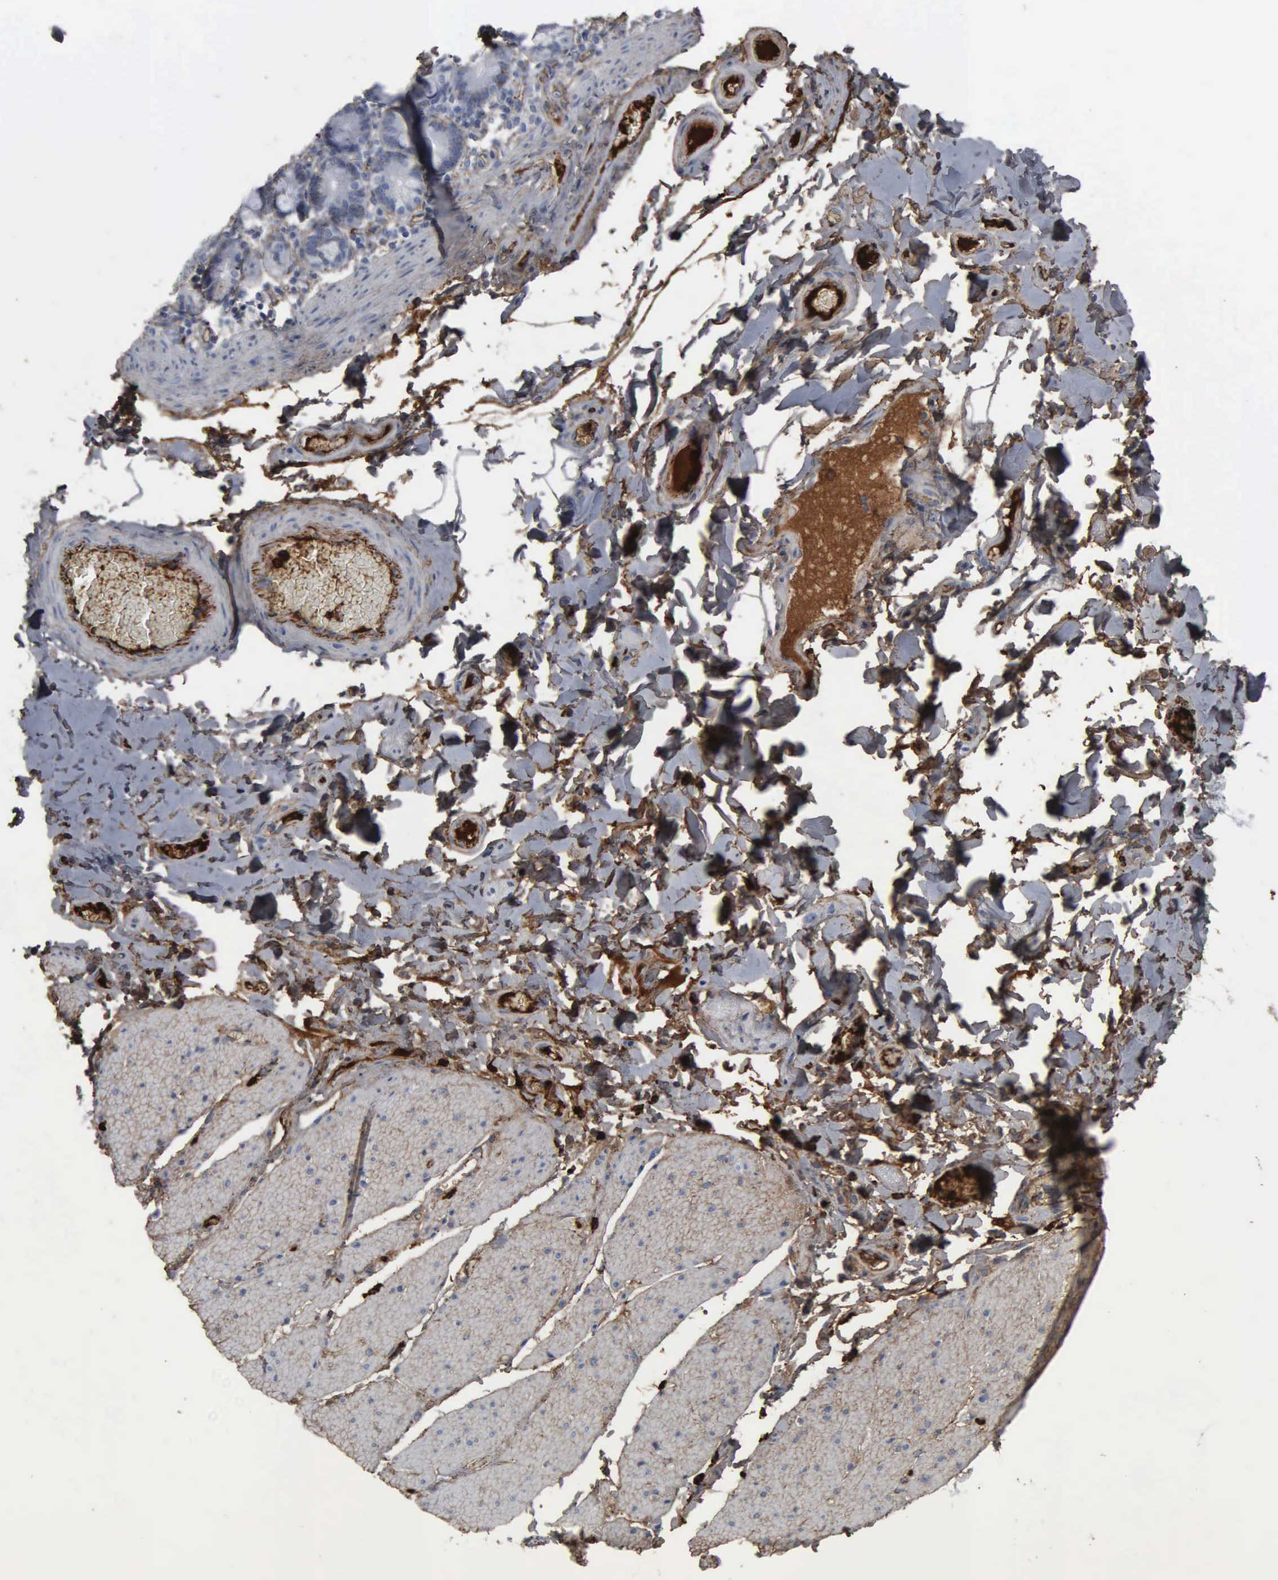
{"staining": {"intensity": "moderate", "quantity": ">75%", "location": "cytoplasmic/membranous"}, "tissue": "adipose tissue", "cell_type": "Adipocytes", "image_type": "normal", "snomed": [{"axis": "morphology", "description": "Normal tissue, NOS"}, {"axis": "topography", "description": "Duodenum"}], "caption": "Unremarkable adipose tissue displays moderate cytoplasmic/membranous staining in about >75% of adipocytes.", "gene": "FN1", "patient": {"sex": "male", "age": 63}}